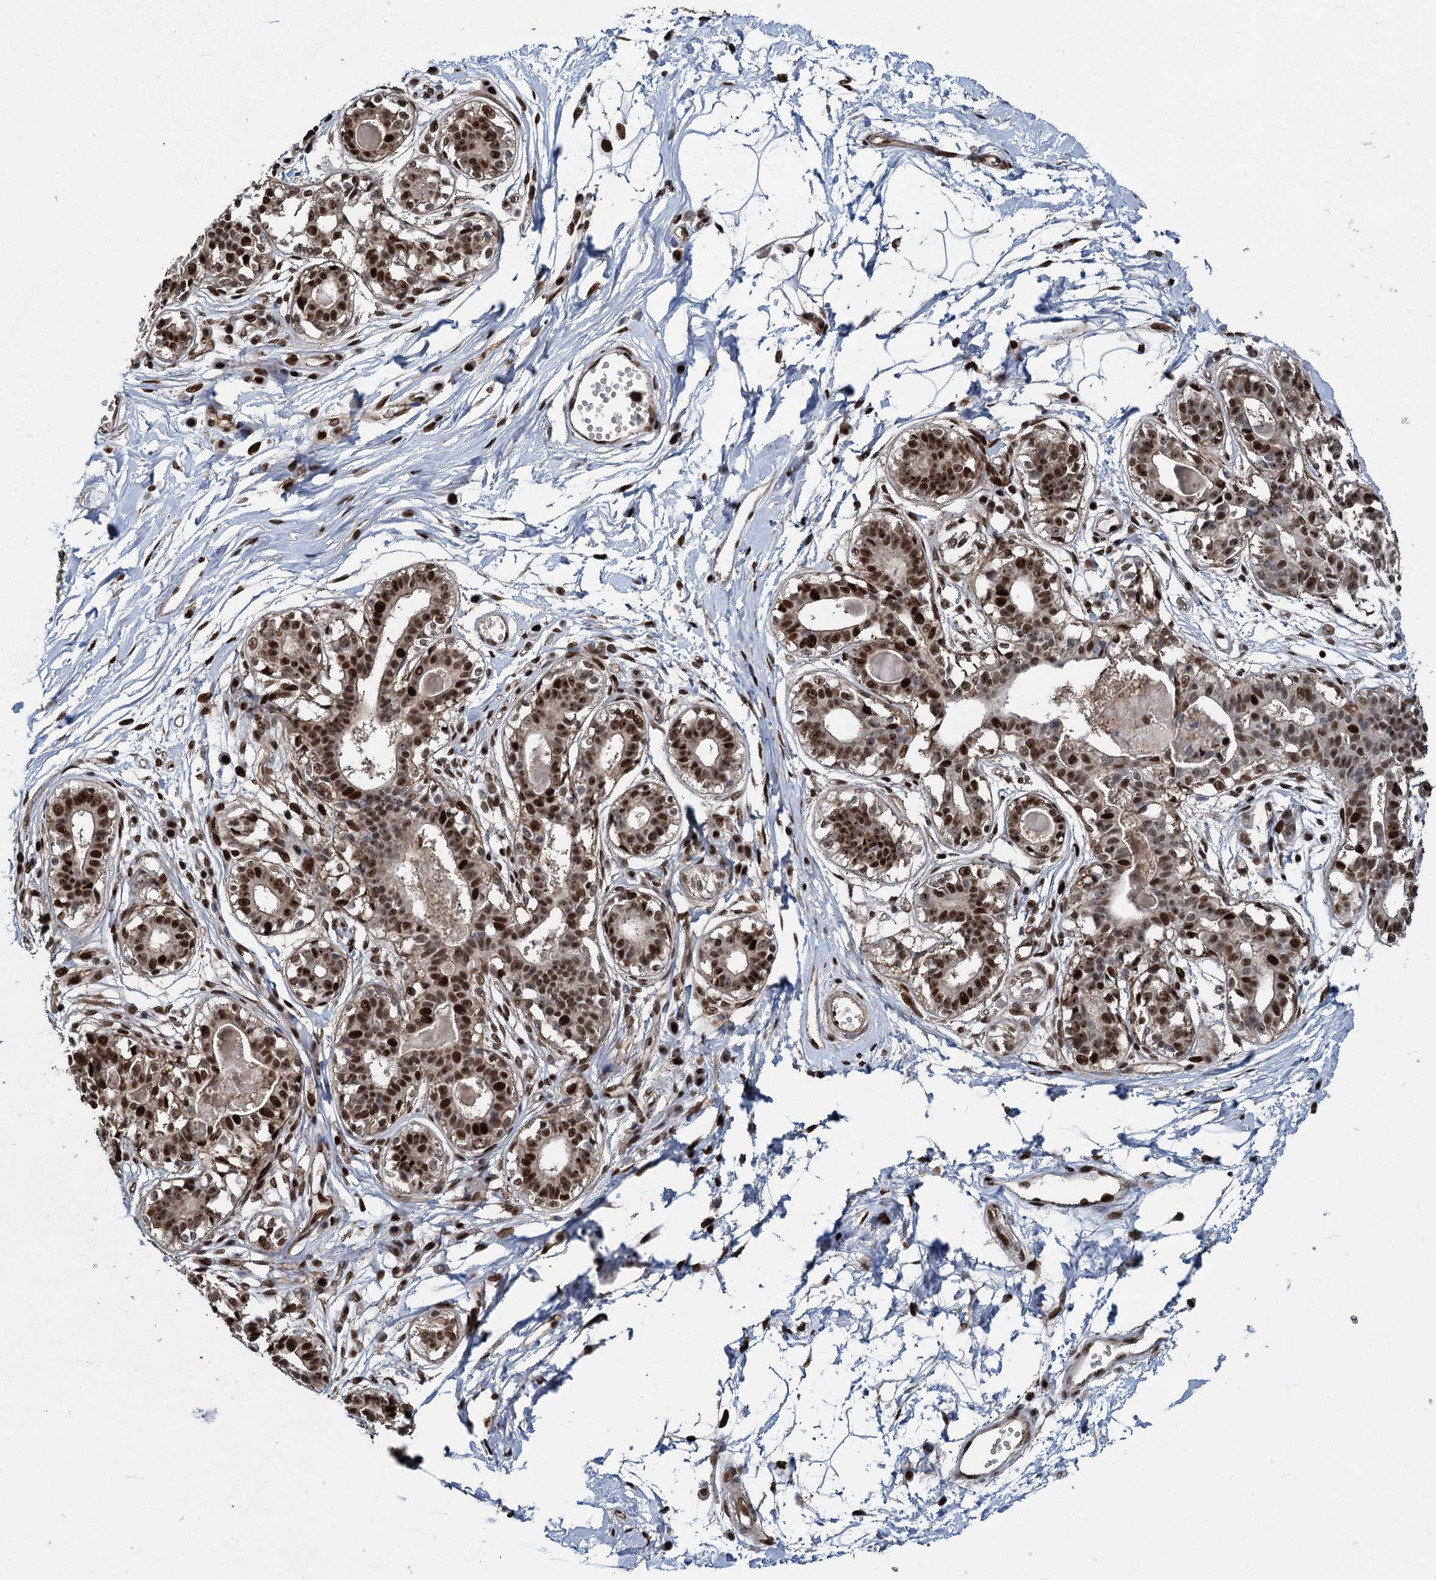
{"staining": {"intensity": "strong", "quantity": ">75%", "location": "nuclear"}, "tissue": "breast", "cell_type": "Adipocytes", "image_type": "normal", "snomed": [{"axis": "morphology", "description": "Normal tissue, NOS"}, {"axis": "topography", "description": "Breast"}], "caption": "Protein expression analysis of benign breast exhibits strong nuclear staining in approximately >75% of adipocytes. Immunohistochemistry (ihc) stains the protein in brown and the nuclei are stained blue.", "gene": "ANKRD49", "patient": {"sex": "female", "age": 45}}